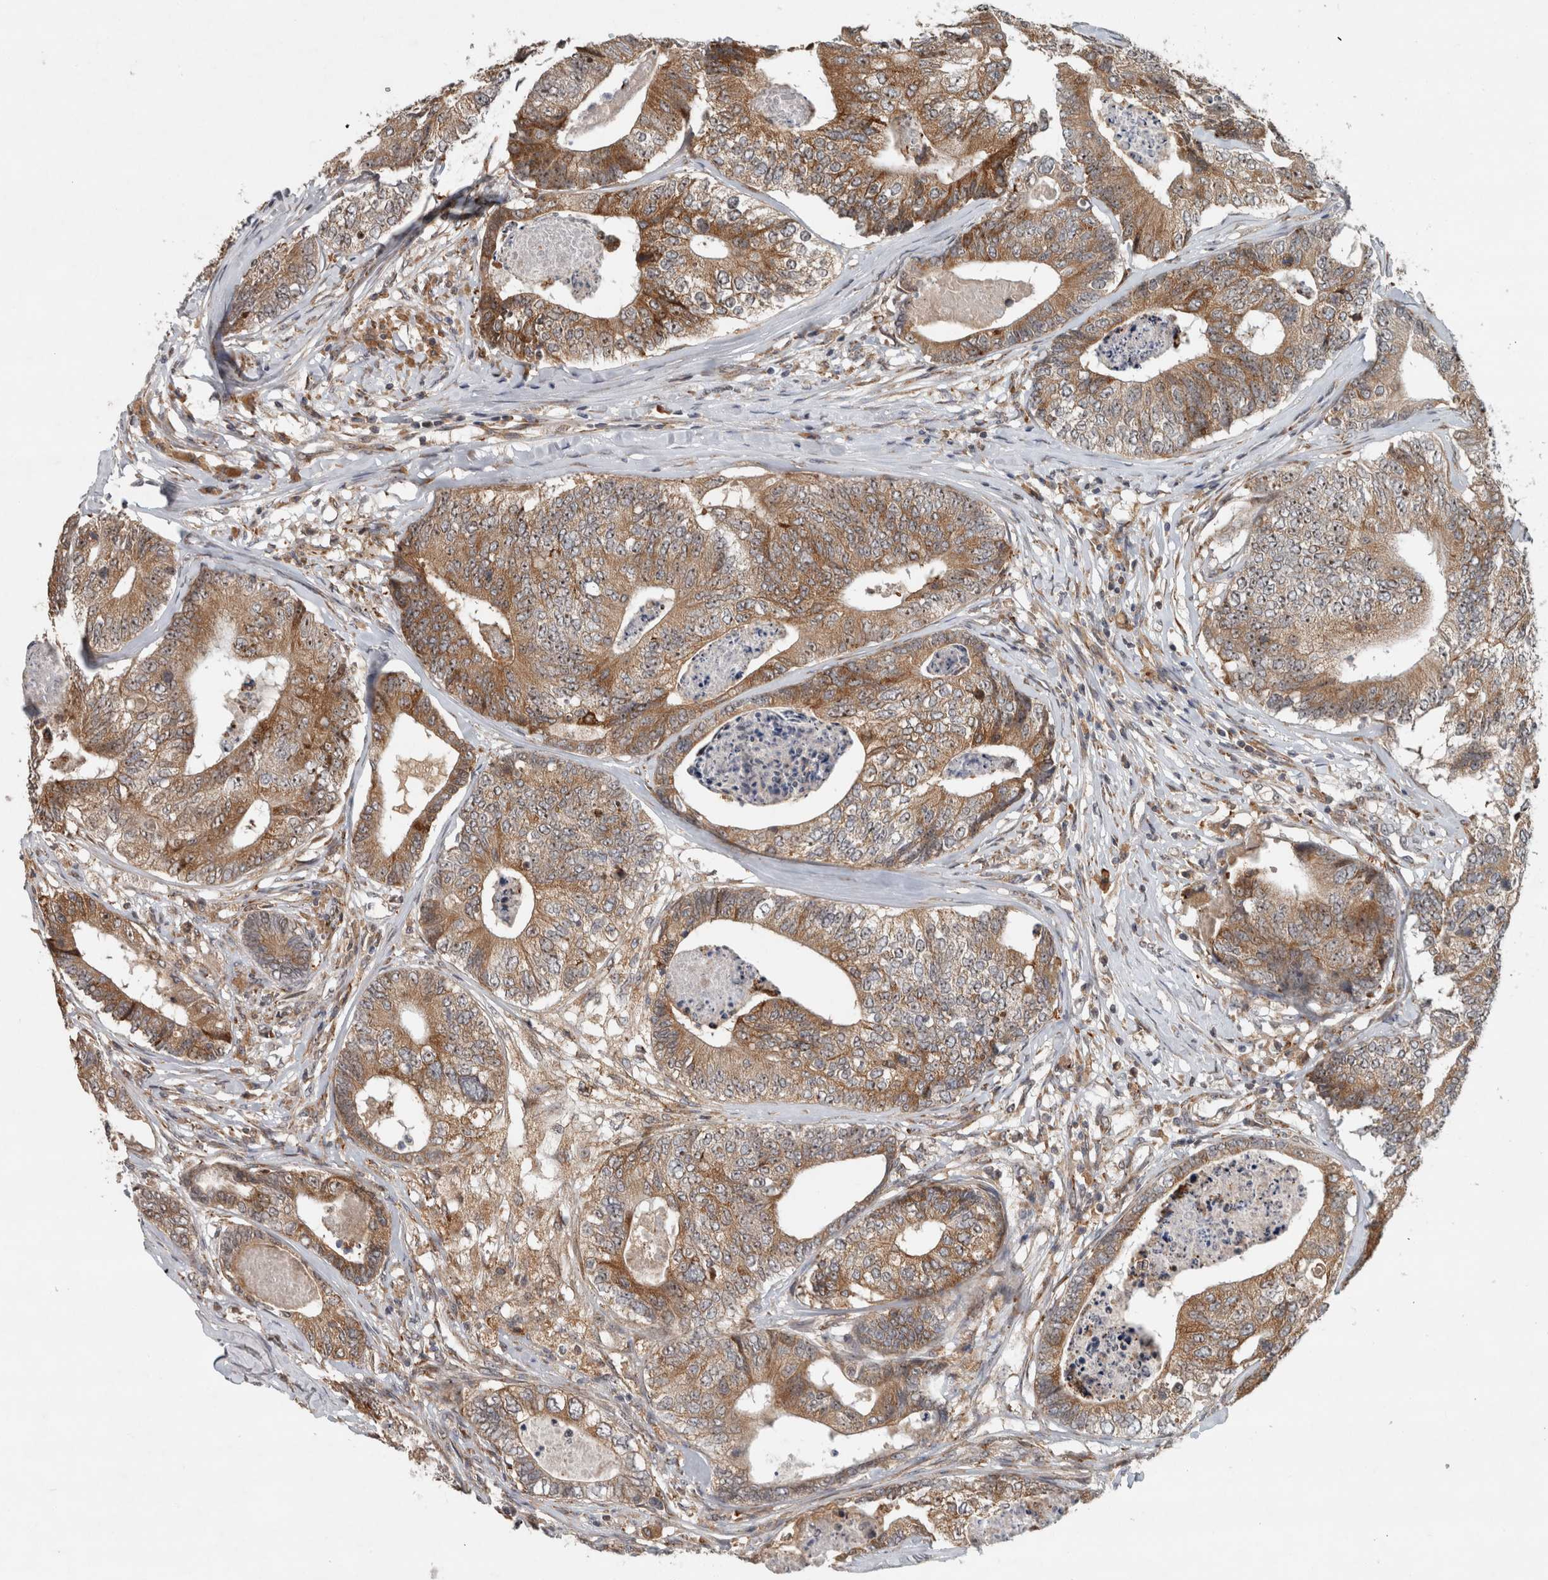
{"staining": {"intensity": "moderate", "quantity": ">75%", "location": "cytoplasmic/membranous"}, "tissue": "colorectal cancer", "cell_type": "Tumor cells", "image_type": "cancer", "snomed": [{"axis": "morphology", "description": "Adenocarcinoma, NOS"}, {"axis": "topography", "description": "Colon"}], "caption": "Immunohistochemical staining of human colorectal cancer (adenocarcinoma) reveals moderate cytoplasmic/membranous protein staining in approximately >75% of tumor cells.", "gene": "GPR137B", "patient": {"sex": "female", "age": 67}}